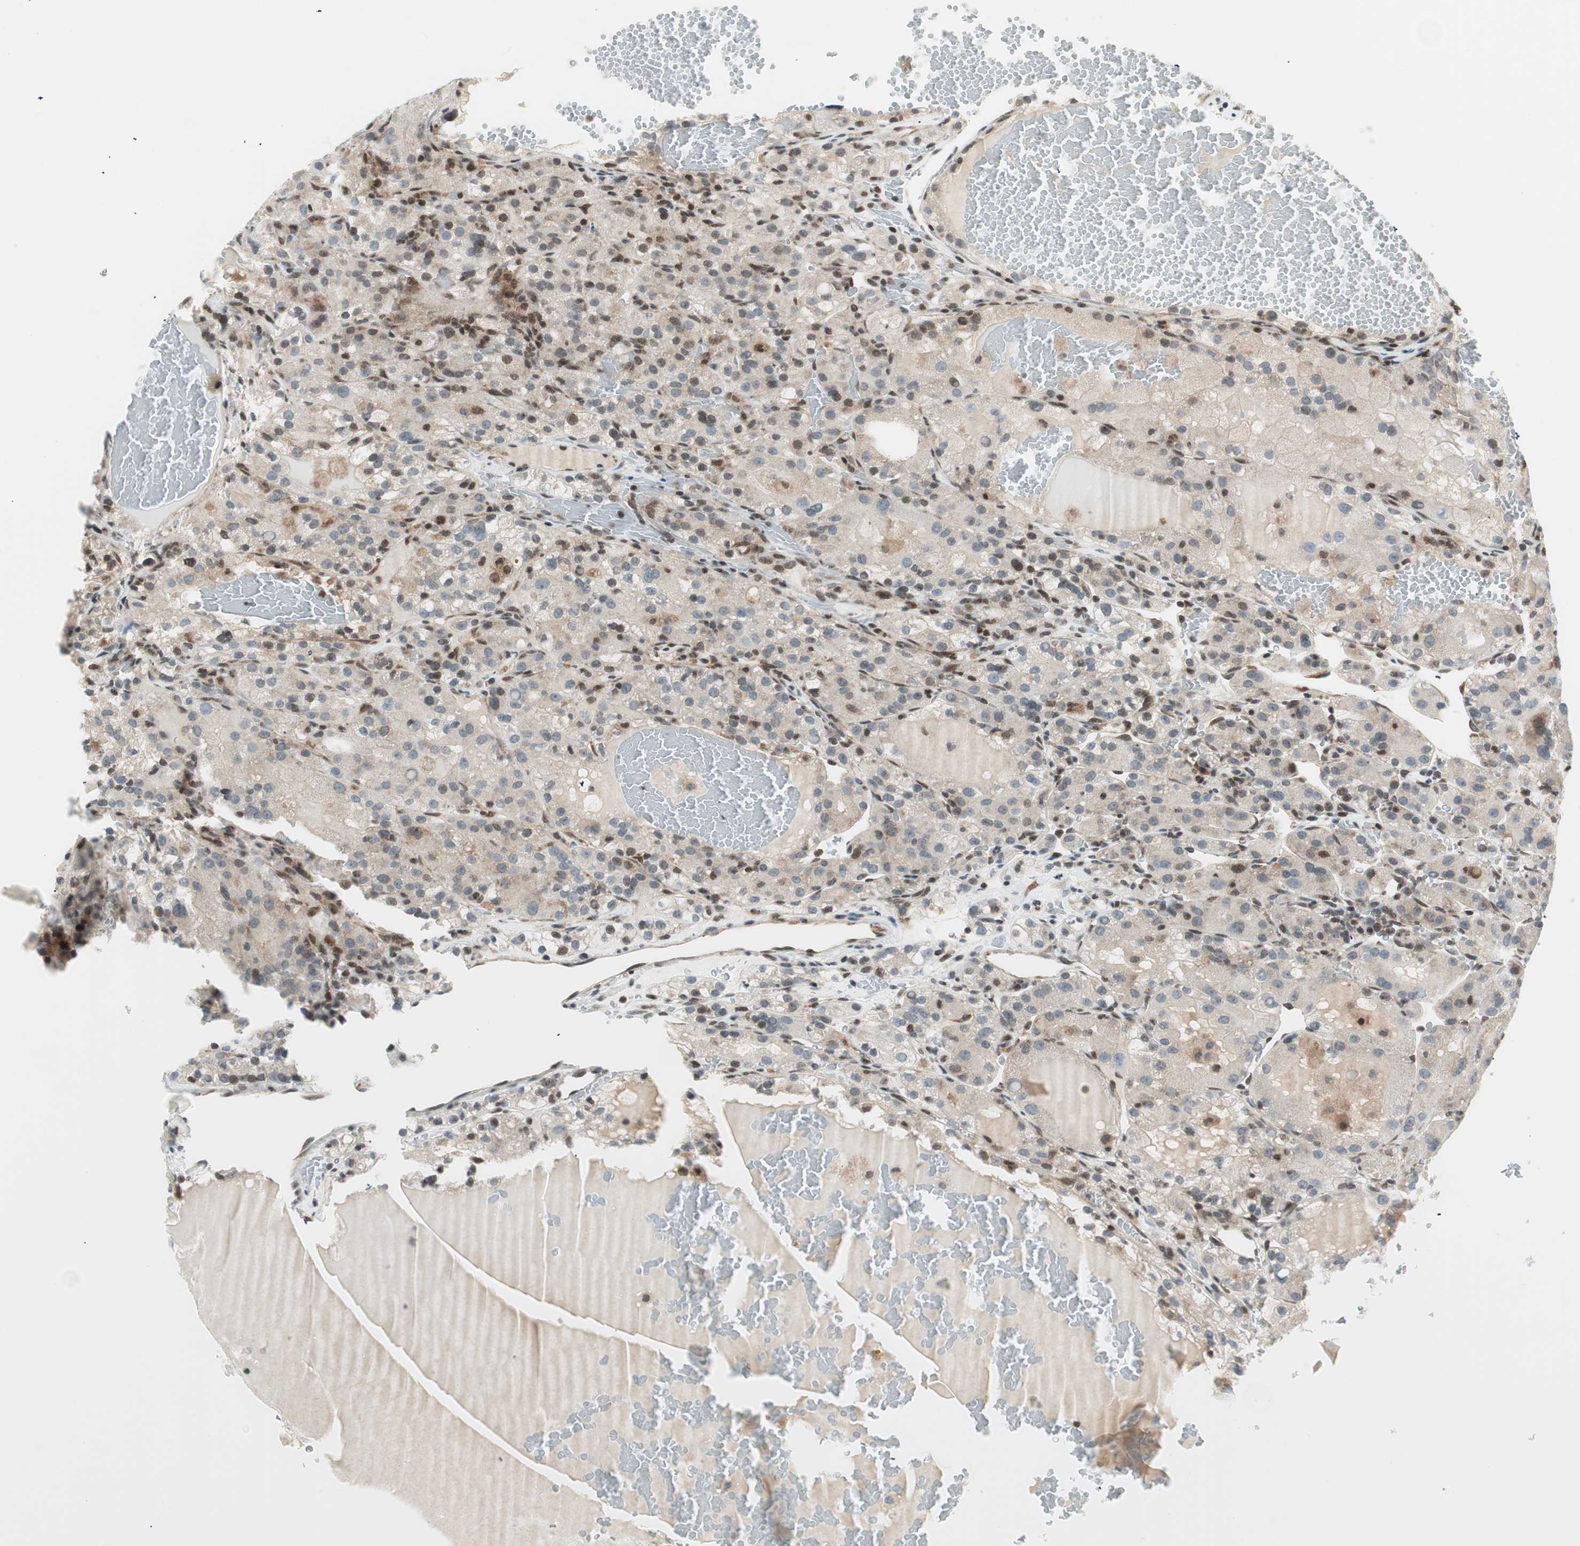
{"staining": {"intensity": "weak", "quantity": "<25%", "location": "cytoplasmic/membranous"}, "tissue": "renal cancer", "cell_type": "Tumor cells", "image_type": "cancer", "snomed": [{"axis": "morphology", "description": "Normal tissue, NOS"}, {"axis": "morphology", "description": "Adenocarcinoma, NOS"}, {"axis": "topography", "description": "Kidney"}], "caption": "The photomicrograph exhibits no staining of tumor cells in adenocarcinoma (renal).", "gene": "TPT1", "patient": {"sex": "male", "age": 61}}